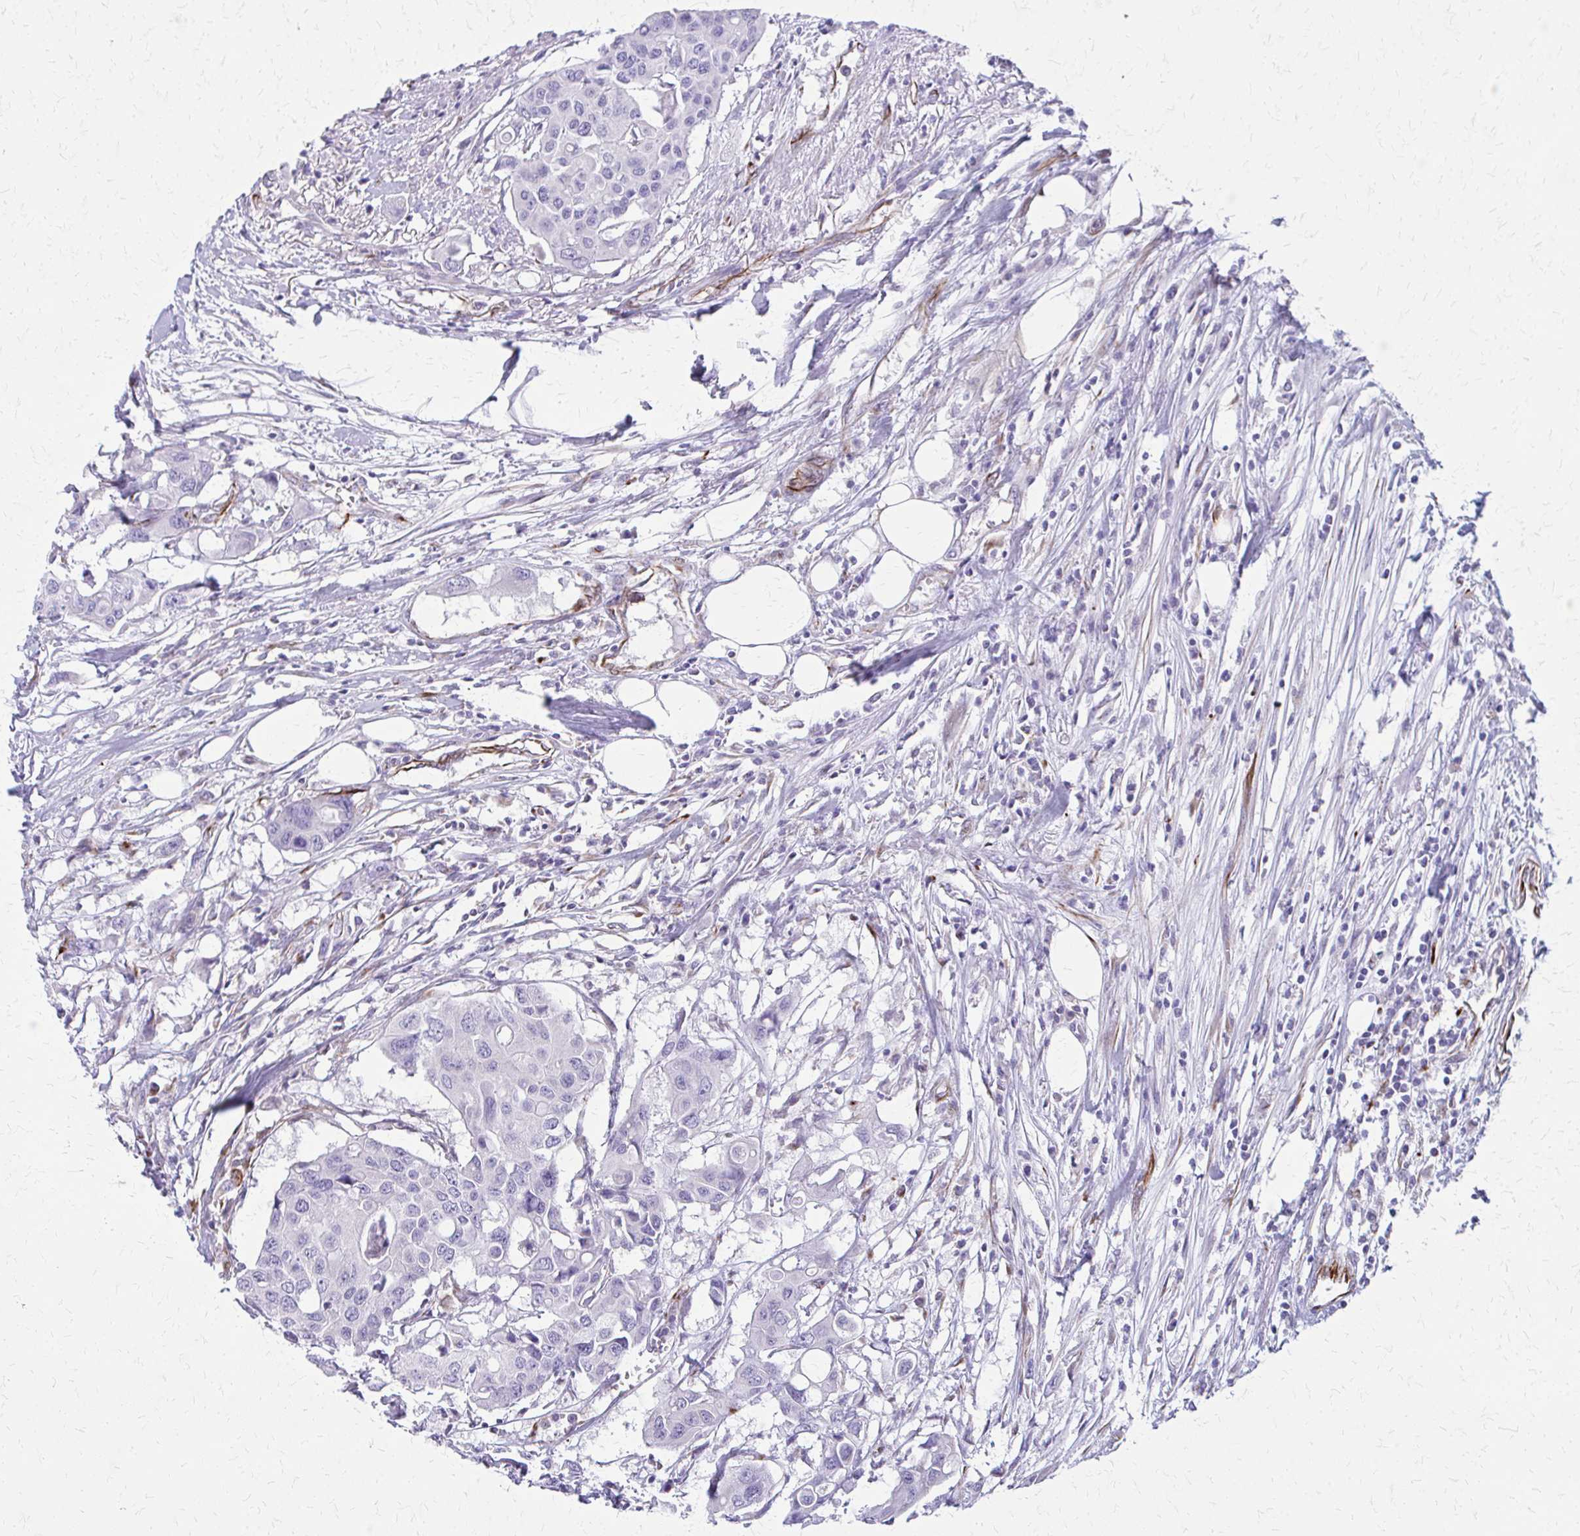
{"staining": {"intensity": "negative", "quantity": "none", "location": "none"}, "tissue": "colorectal cancer", "cell_type": "Tumor cells", "image_type": "cancer", "snomed": [{"axis": "morphology", "description": "Adenocarcinoma, NOS"}, {"axis": "topography", "description": "Colon"}], "caption": "A micrograph of human adenocarcinoma (colorectal) is negative for staining in tumor cells. (DAB (3,3'-diaminobenzidine) IHC visualized using brightfield microscopy, high magnification).", "gene": "TRIM6", "patient": {"sex": "male", "age": 77}}